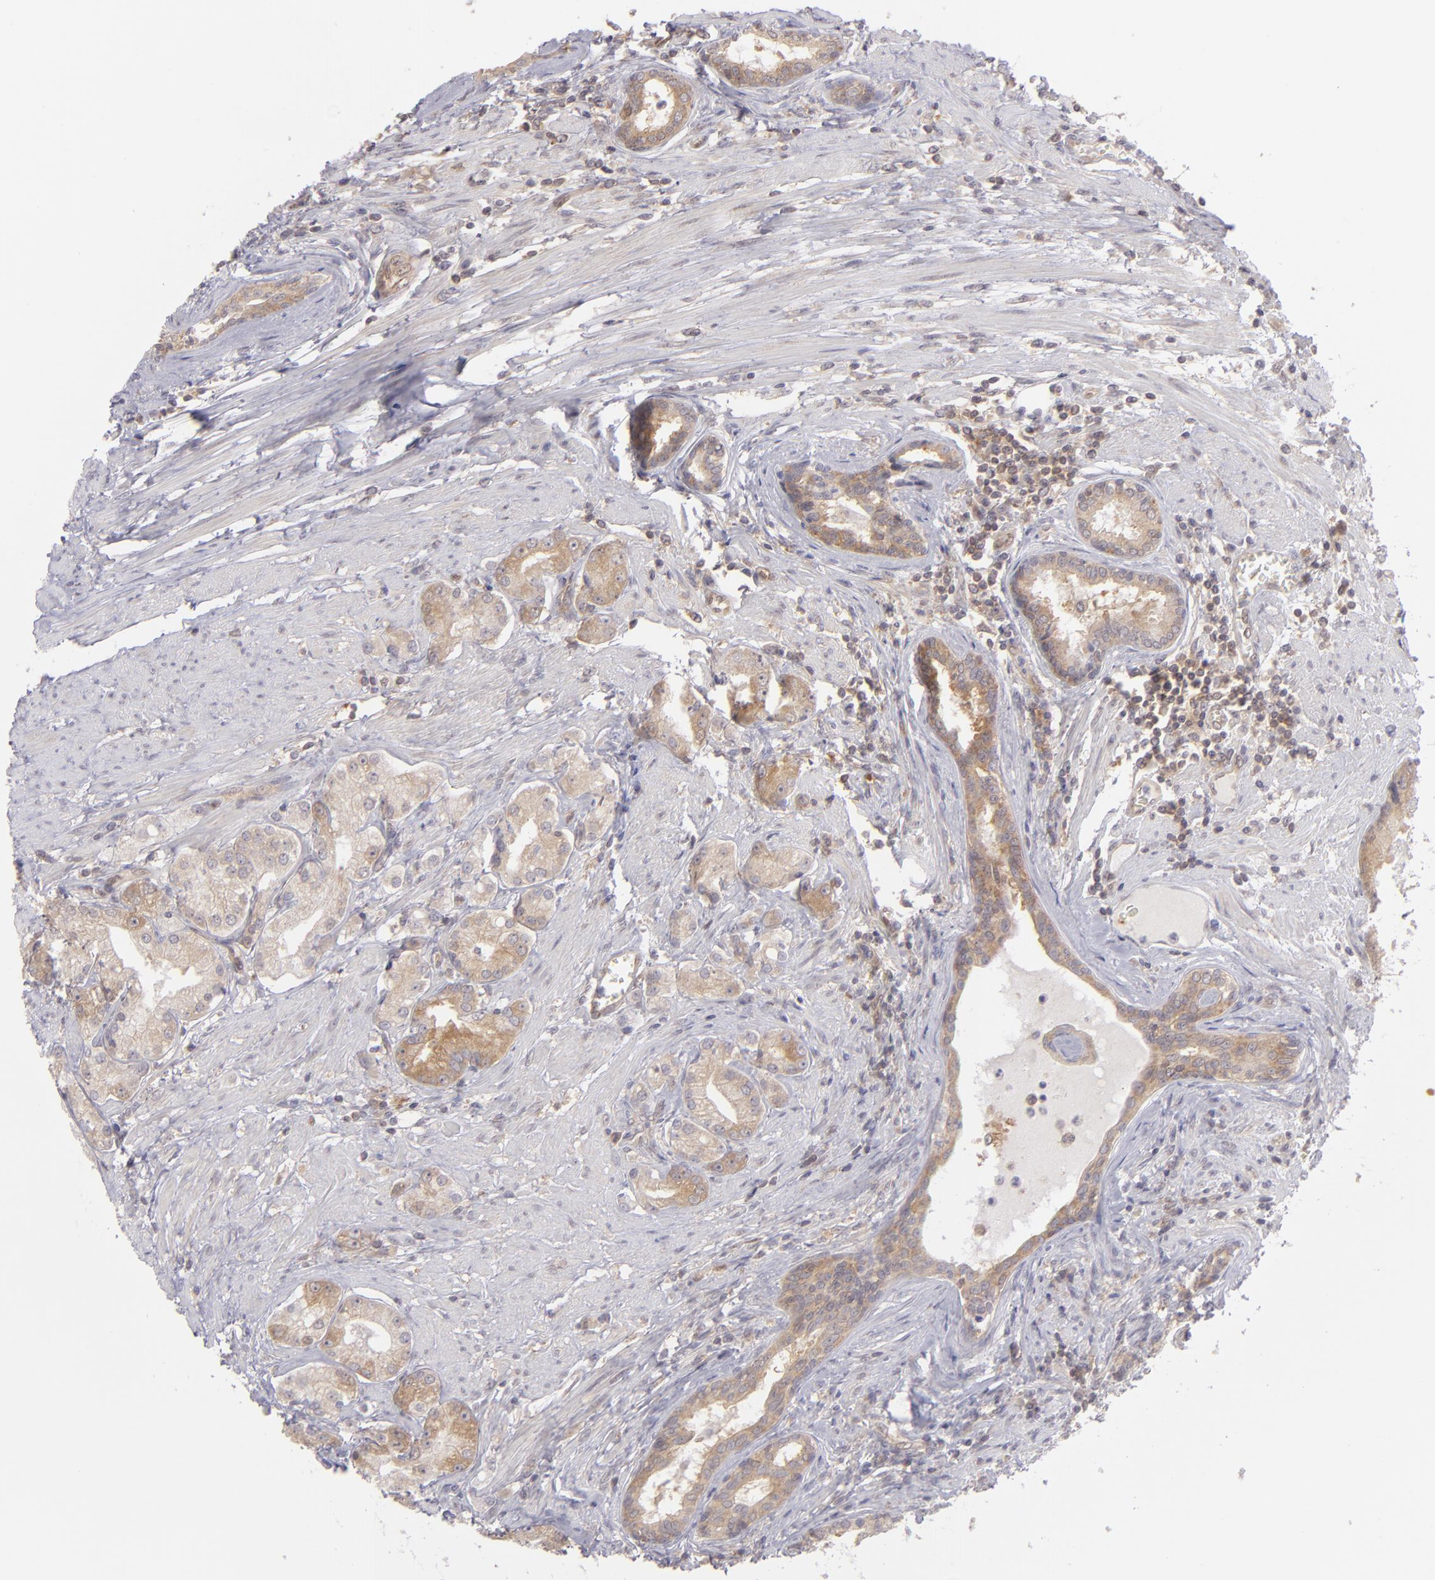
{"staining": {"intensity": "moderate", "quantity": ">75%", "location": "cytoplasmic/membranous"}, "tissue": "prostate cancer", "cell_type": "Tumor cells", "image_type": "cancer", "snomed": [{"axis": "morphology", "description": "Adenocarcinoma, Medium grade"}, {"axis": "topography", "description": "Prostate"}], "caption": "Prostate medium-grade adenocarcinoma stained with DAB (3,3'-diaminobenzidine) immunohistochemistry reveals medium levels of moderate cytoplasmic/membranous positivity in about >75% of tumor cells.", "gene": "PTPN13", "patient": {"sex": "male", "age": 72}}